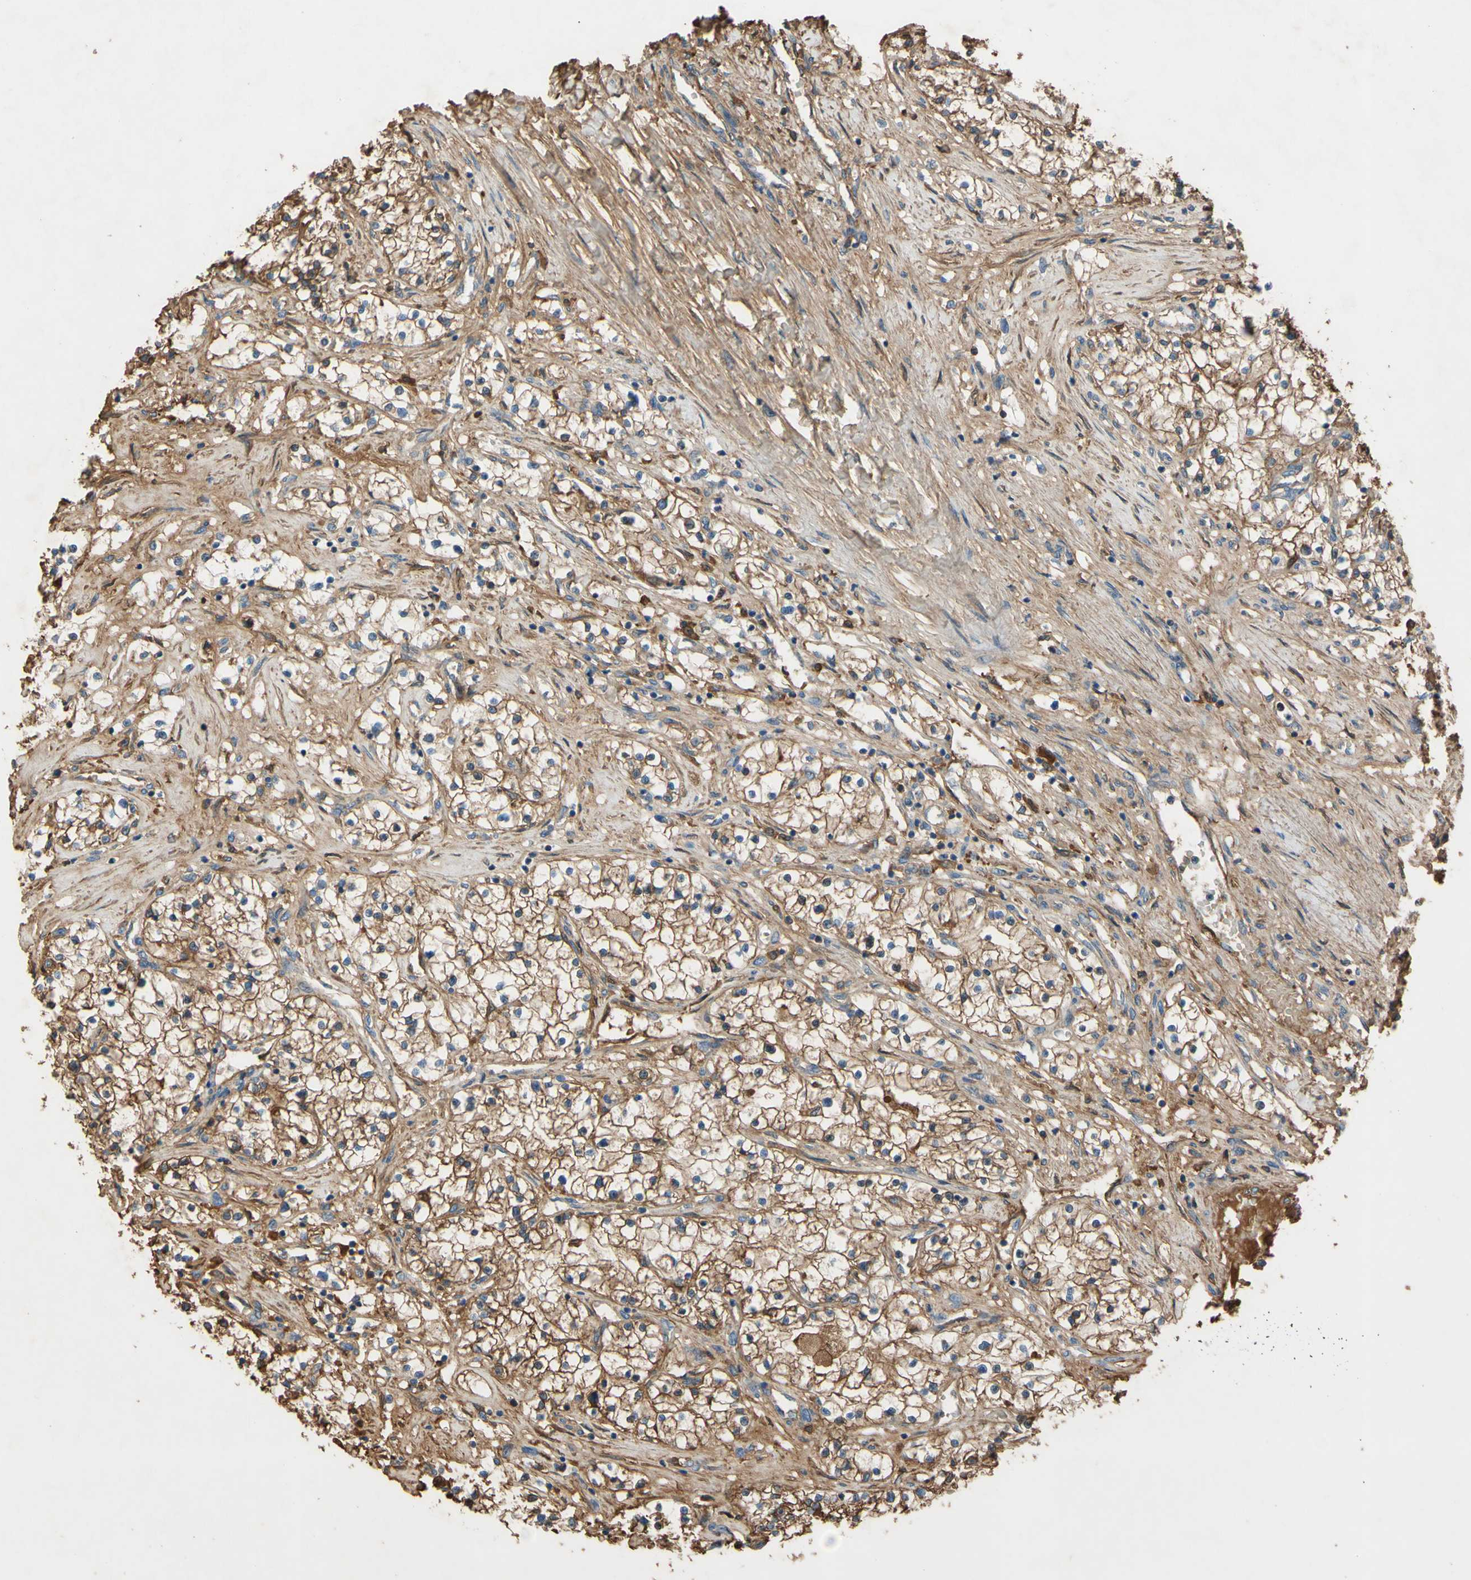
{"staining": {"intensity": "moderate", "quantity": ">75%", "location": "cytoplasmic/membranous"}, "tissue": "renal cancer", "cell_type": "Tumor cells", "image_type": "cancer", "snomed": [{"axis": "morphology", "description": "Adenocarcinoma, NOS"}, {"axis": "topography", "description": "Kidney"}], "caption": "Immunohistochemical staining of human adenocarcinoma (renal) displays medium levels of moderate cytoplasmic/membranous protein expression in about >75% of tumor cells. (IHC, brightfield microscopy, high magnification).", "gene": "TIMP2", "patient": {"sex": "male", "age": 68}}